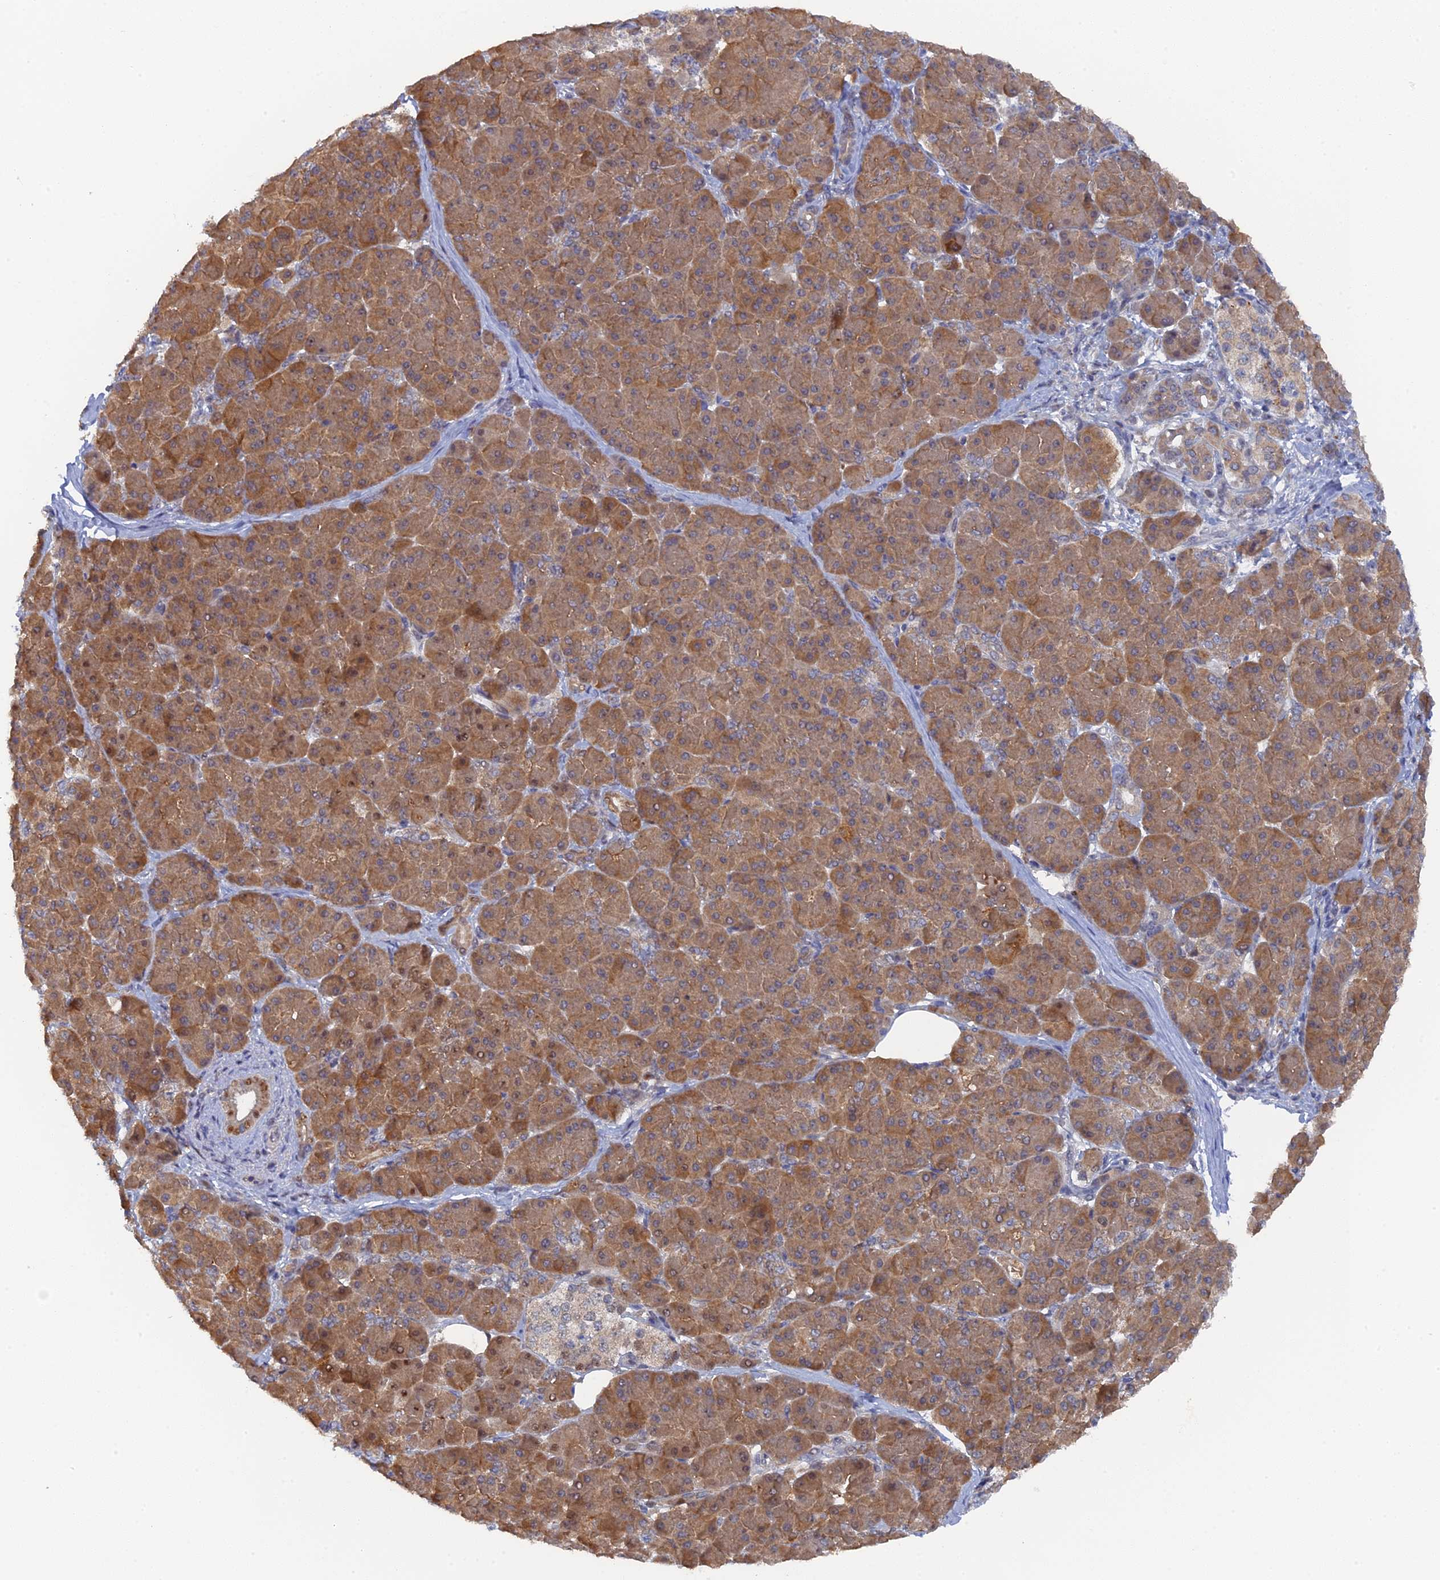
{"staining": {"intensity": "moderate", "quantity": ">75%", "location": "cytoplasmic/membranous"}, "tissue": "pancreatic cancer", "cell_type": "Tumor cells", "image_type": "cancer", "snomed": [{"axis": "morphology", "description": "Normal tissue, NOS"}, {"axis": "morphology", "description": "Adenocarcinoma, NOS"}, {"axis": "topography", "description": "Pancreas"}], "caption": "Human adenocarcinoma (pancreatic) stained with a protein marker demonstrates moderate staining in tumor cells.", "gene": "MIGA2", "patient": {"sex": "female", "age": 68}}